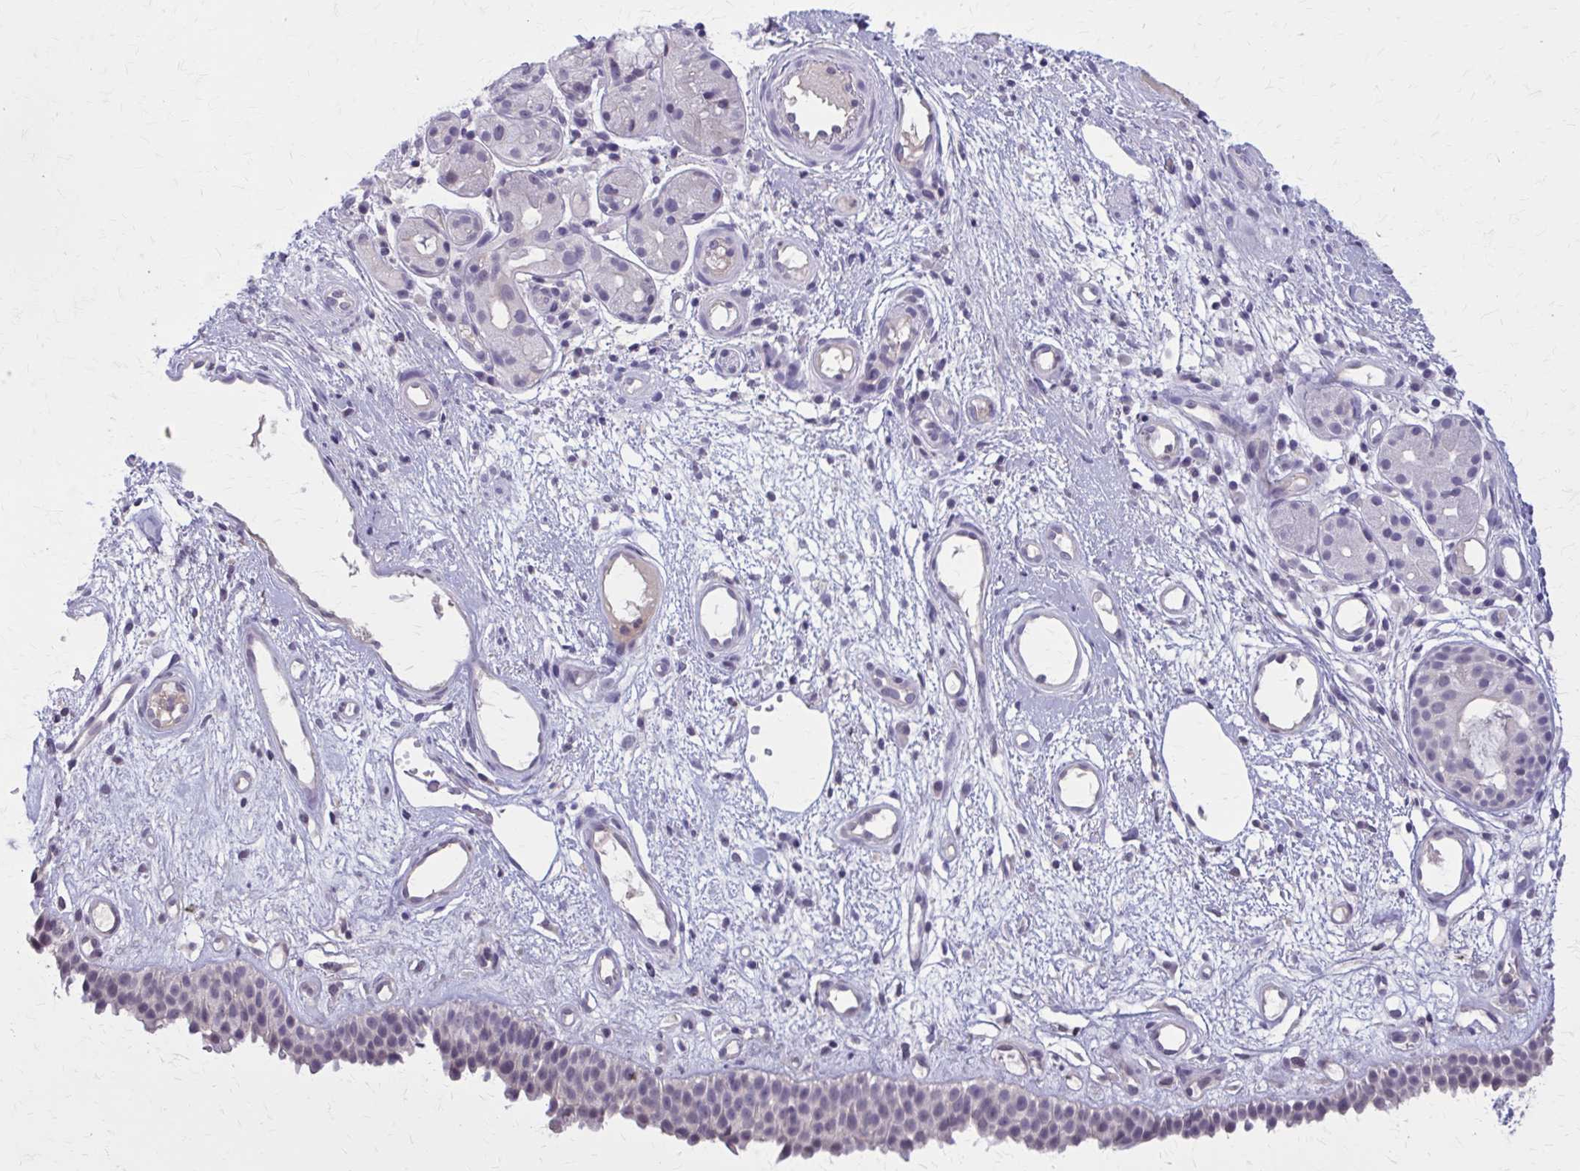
{"staining": {"intensity": "negative", "quantity": "none", "location": "none"}, "tissue": "nasopharynx", "cell_type": "Respiratory epithelial cells", "image_type": "normal", "snomed": [{"axis": "morphology", "description": "Normal tissue, NOS"}, {"axis": "morphology", "description": "Inflammation, NOS"}, {"axis": "topography", "description": "Nasopharynx"}], "caption": "Immunohistochemical staining of normal nasopharynx displays no significant positivity in respiratory epithelial cells.", "gene": "OR4A47", "patient": {"sex": "male", "age": 54}}